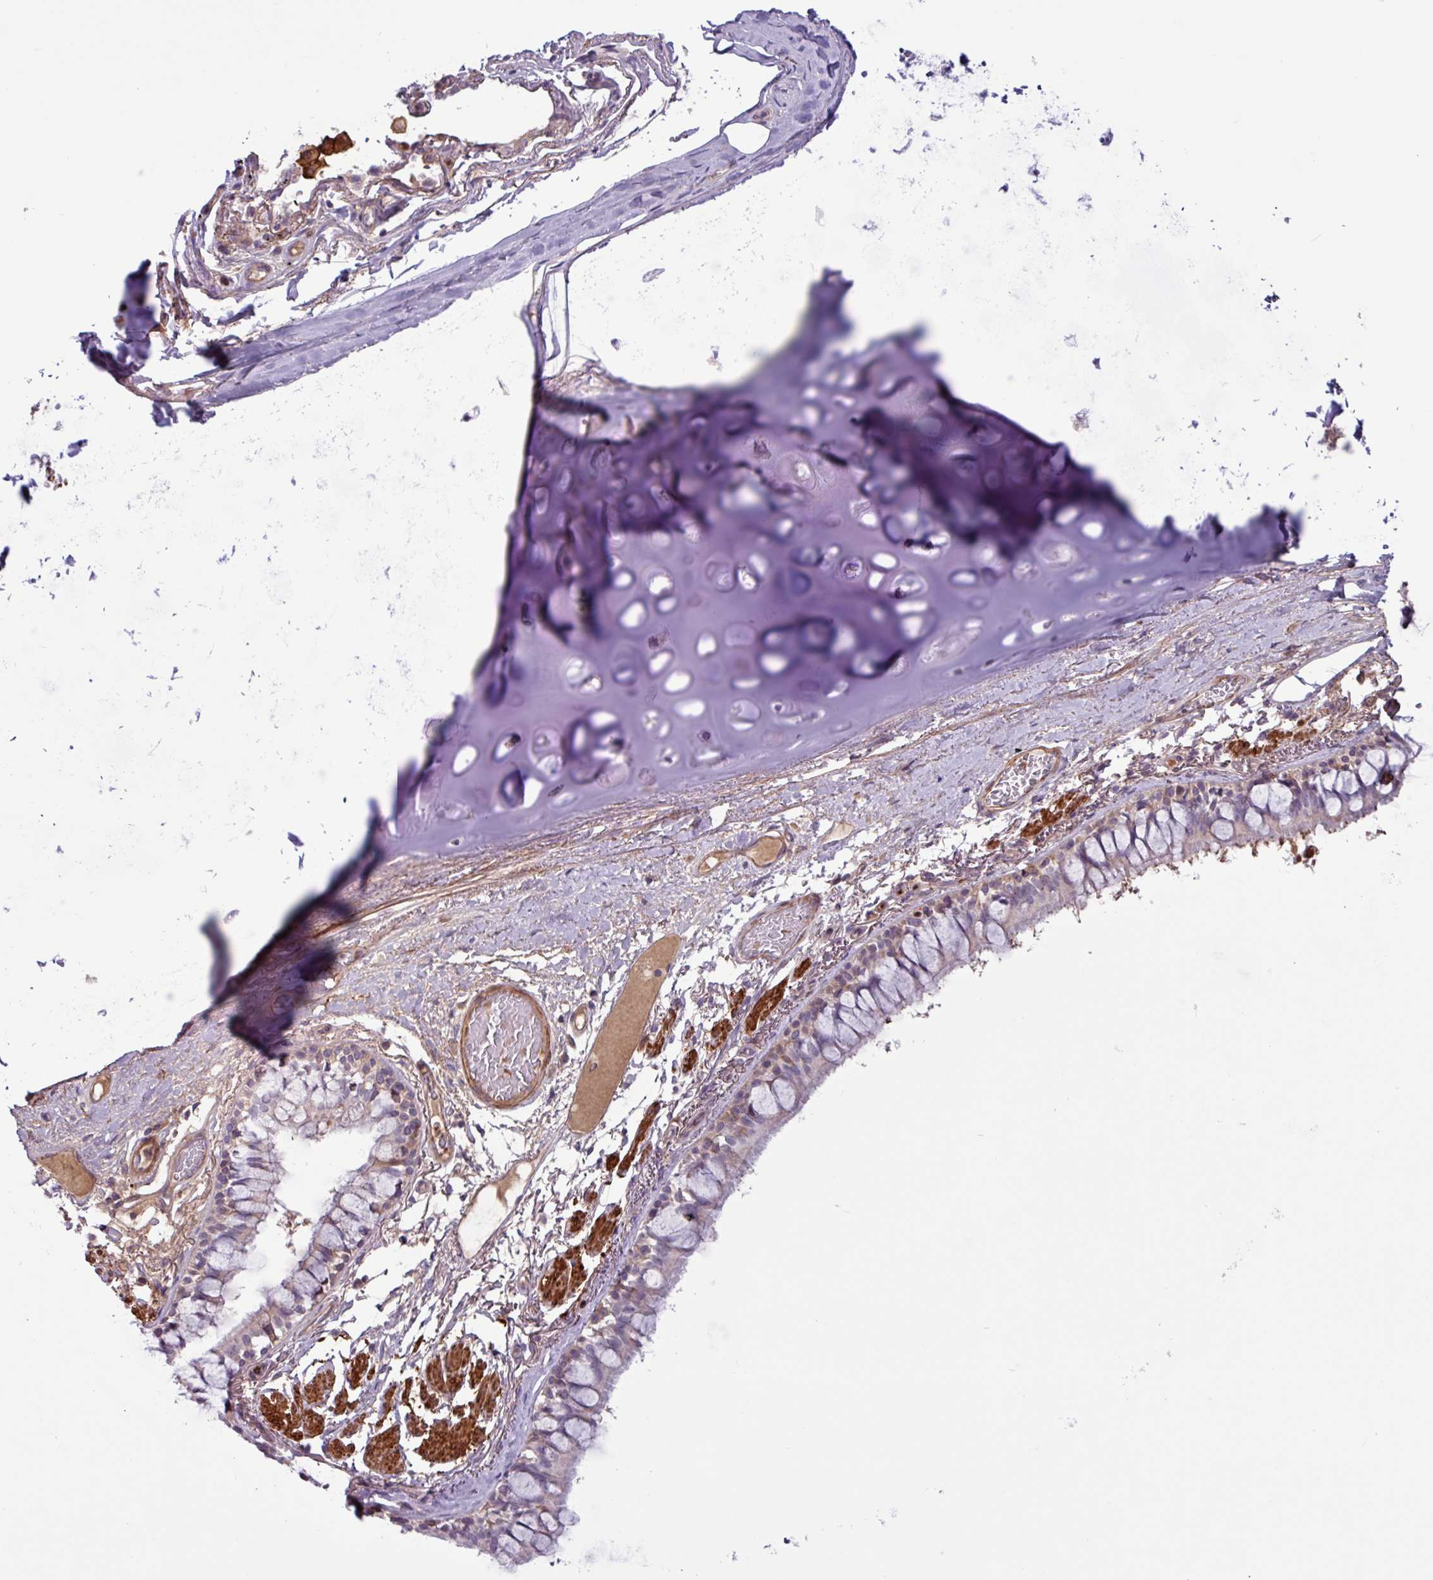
{"staining": {"intensity": "moderate", "quantity": "25%-75%", "location": "cytoplasmic/membranous"}, "tissue": "bronchus", "cell_type": "Respiratory epithelial cells", "image_type": "normal", "snomed": [{"axis": "morphology", "description": "Normal tissue, NOS"}, {"axis": "topography", "description": "Bronchus"}], "caption": "The image shows staining of normal bronchus, revealing moderate cytoplasmic/membranous protein staining (brown color) within respiratory epithelial cells.", "gene": "PCED1A", "patient": {"sex": "male", "age": 70}}